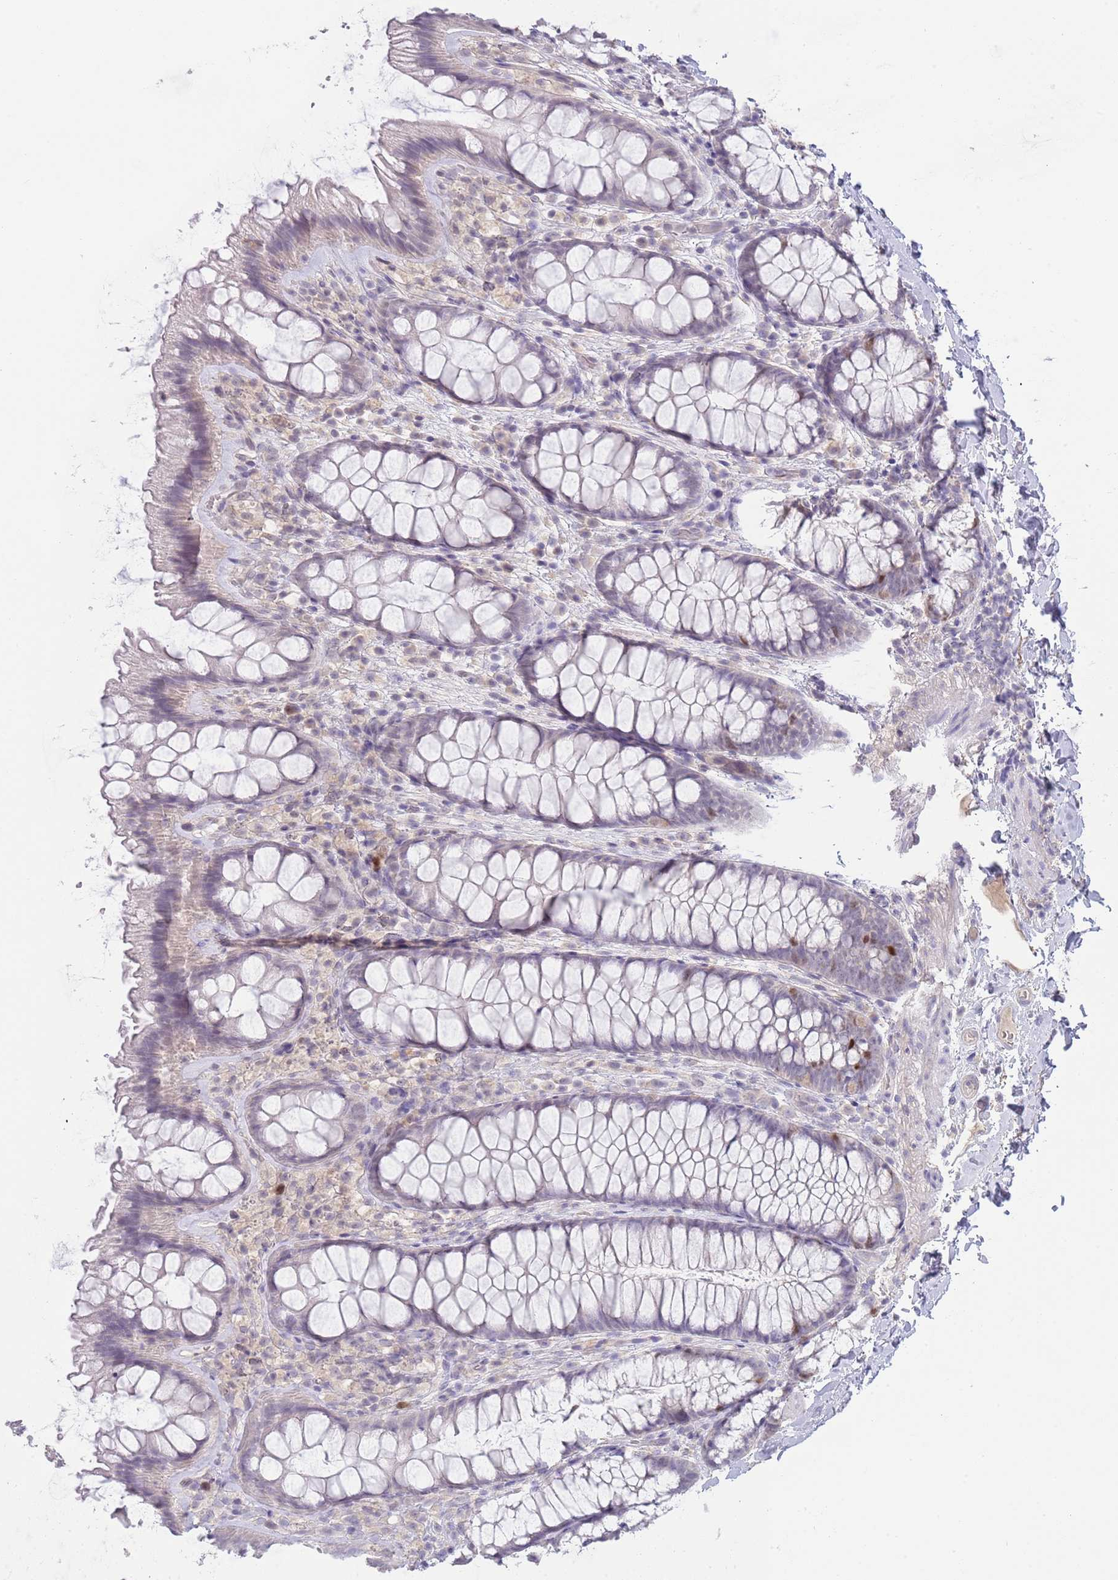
{"staining": {"intensity": "negative", "quantity": "none", "location": "none"}, "tissue": "colon", "cell_type": "Endothelial cells", "image_type": "normal", "snomed": [{"axis": "morphology", "description": "Normal tissue, NOS"}, {"axis": "topography", "description": "Colon"}], "caption": "Micrograph shows no significant protein staining in endothelial cells of normal colon. Brightfield microscopy of immunohistochemistry stained with DAB (3,3'-diaminobenzidine) (brown) and hematoxylin (blue), captured at high magnification.", "gene": "PIMREG", "patient": {"sex": "male", "age": 46}}